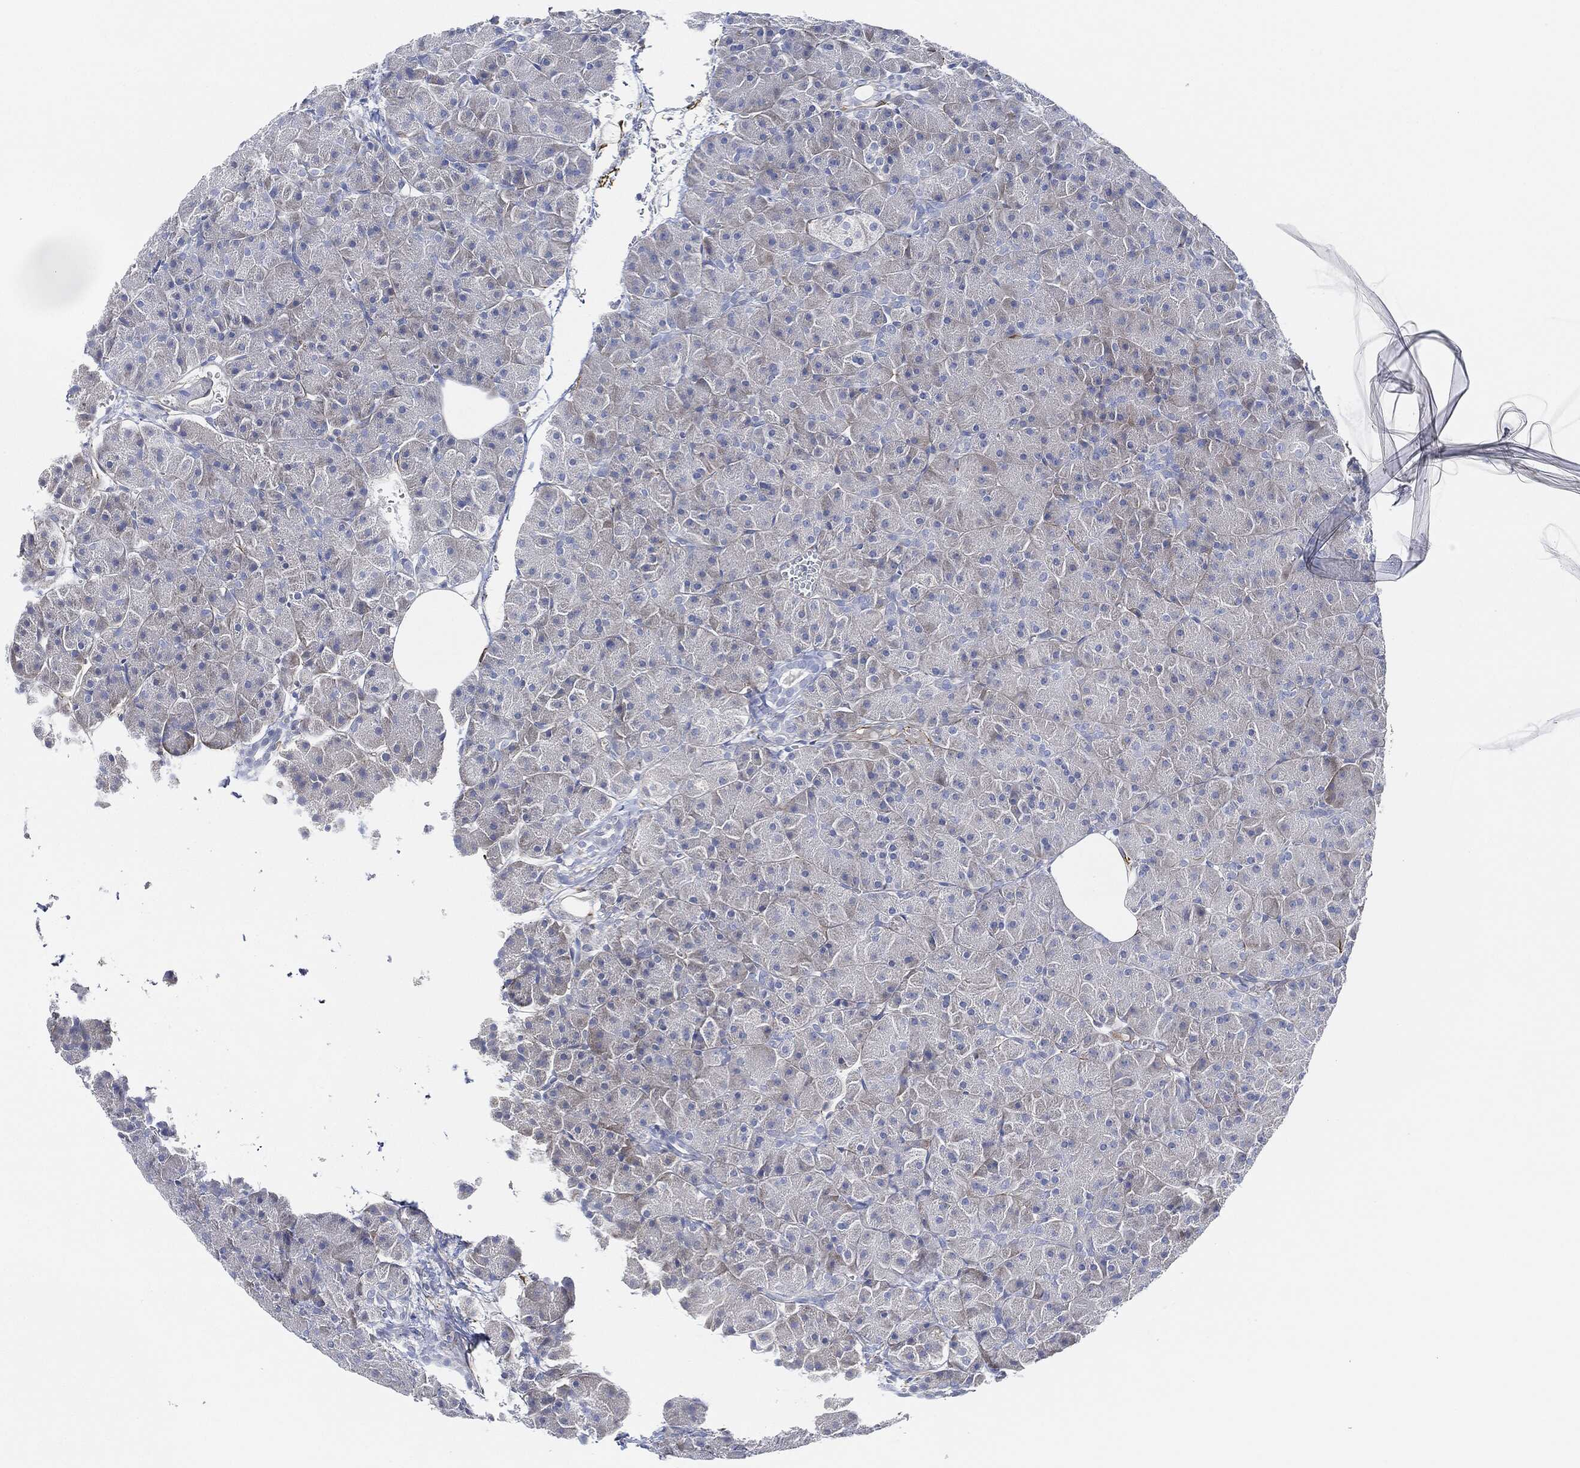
{"staining": {"intensity": "negative", "quantity": "none", "location": "none"}, "tissue": "pancreas", "cell_type": "Exocrine glandular cells", "image_type": "normal", "snomed": [{"axis": "morphology", "description": "Normal tissue, NOS"}, {"axis": "topography", "description": "Pancreas"}], "caption": "High magnification brightfield microscopy of normal pancreas stained with DAB (brown) and counterstained with hematoxylin (blue): exocrine glandular cells show no significant positivity.", "gene": "THSD1", "patient": {"sex": "male", "age": 61}}